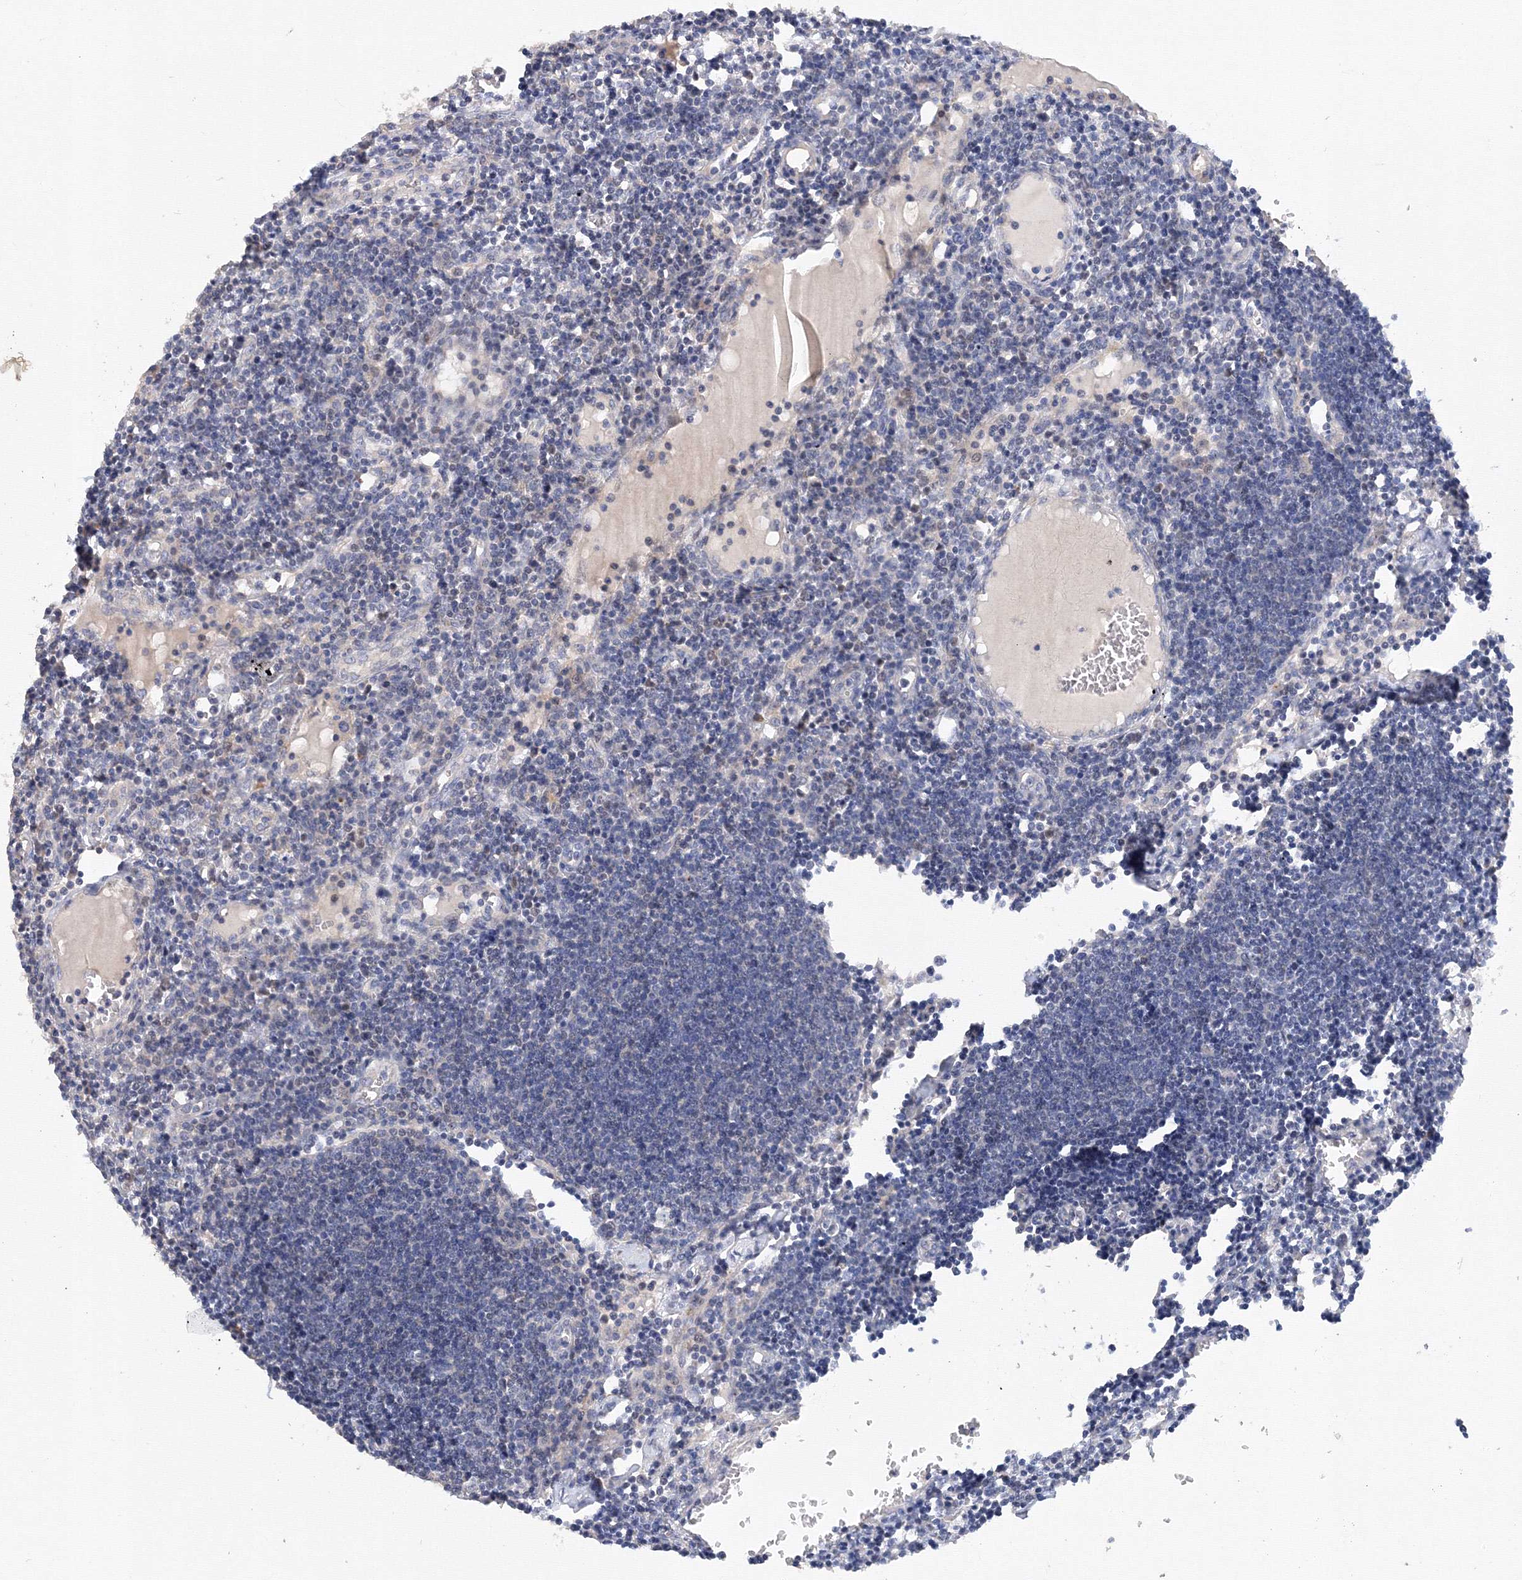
{"staining": {"intensity": "negative", "quantity": "none", "location": "none"}, "tissue": "lymph node", "cell_type": "Germinal center cells", "image_type": "normal", "snomed": [{"axis": "morphology", "description": "Normal tissue, NOS"}, {"axis": "morphology", "description": "Malignant melanoma, Metastatic site"}, {"axis": "topography", "description": "Lymph node"}], "caption": "An immunohistochemistry (IHC) histopathology image of benign lymph node is shown. There is no staining in germinal center cells of lymph node.", "gene": "DIS3L2", "patient": {"sex": "male", "age": 41}}